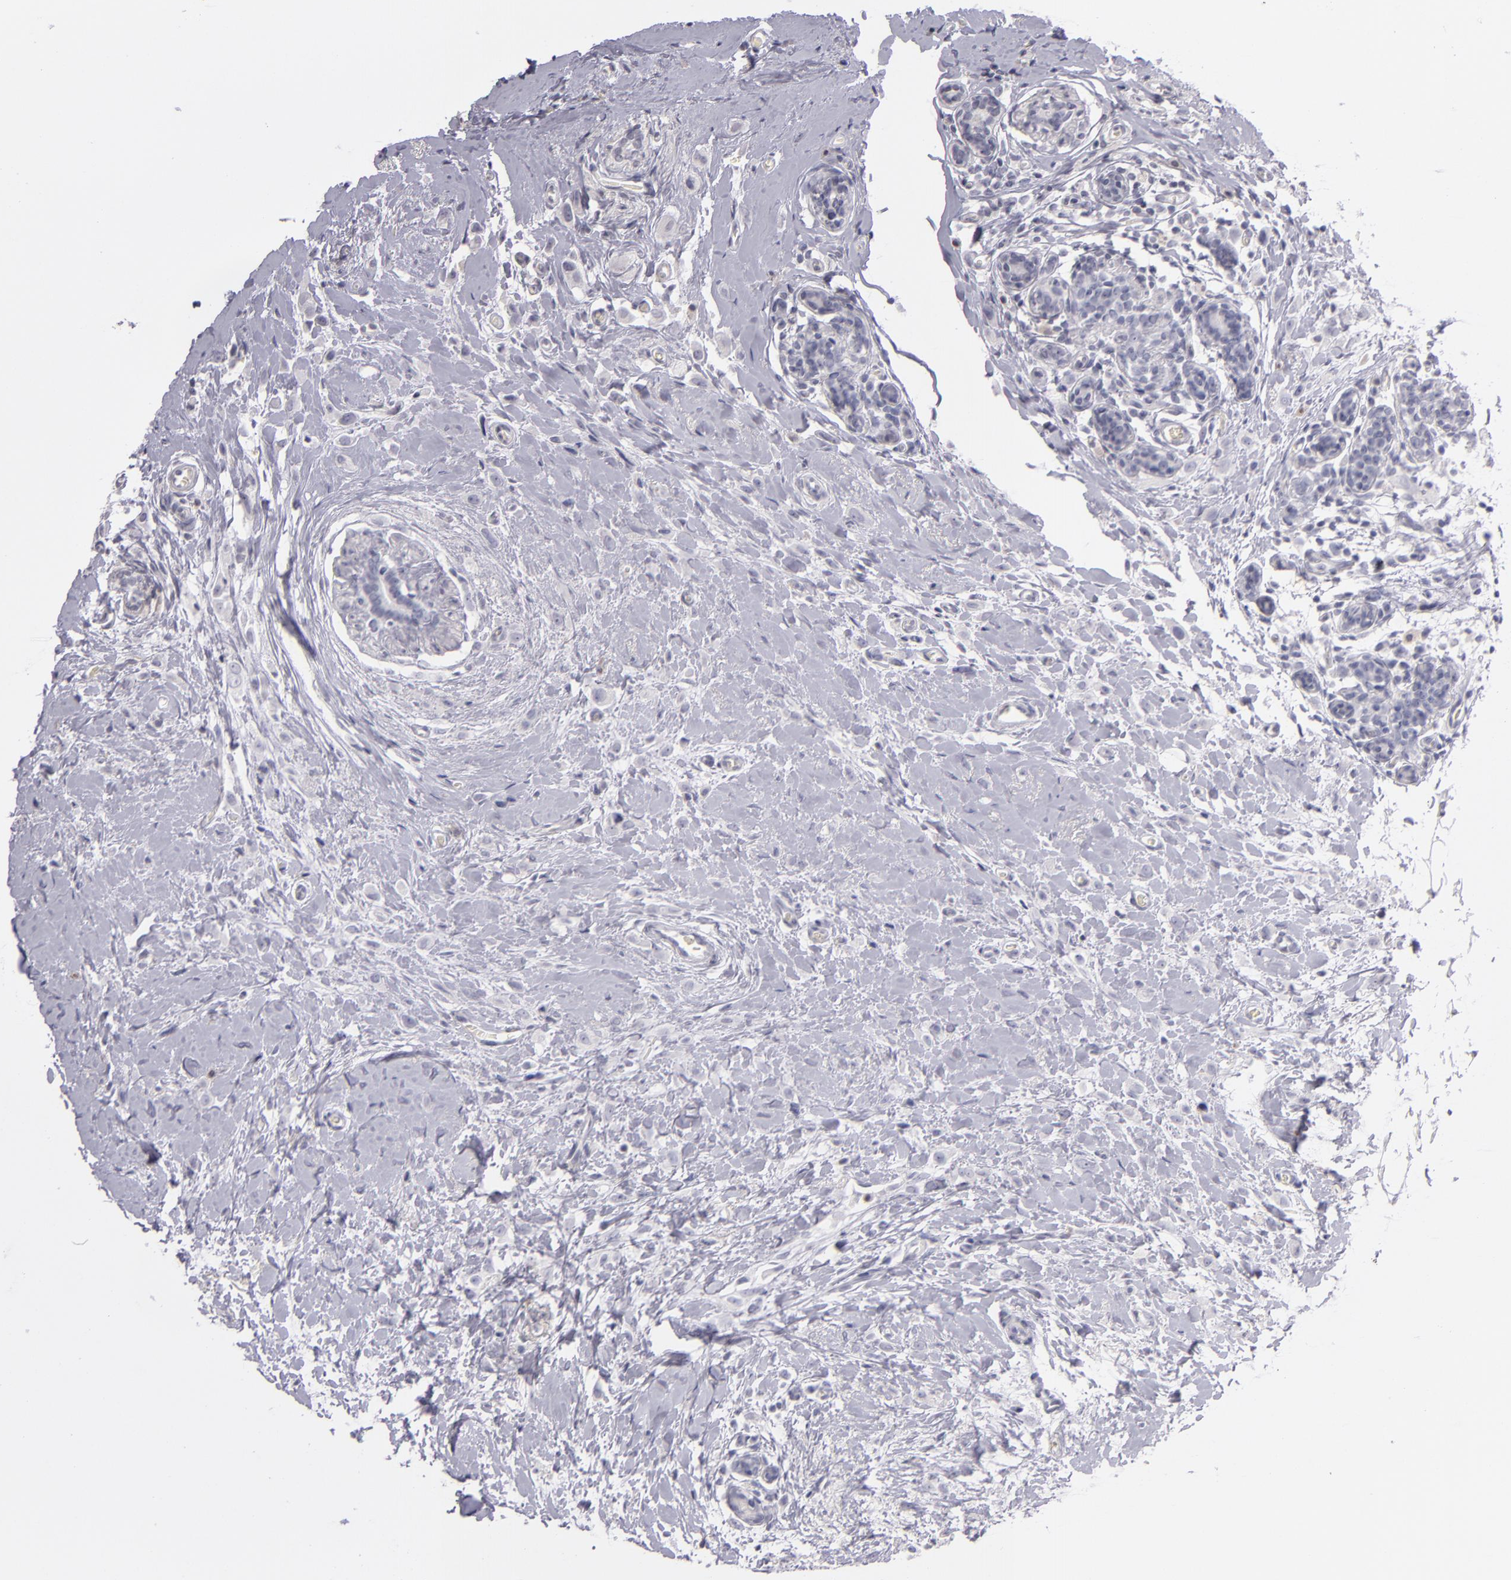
{"staining": {"intensity": "negative", "quantity": "none", "location": "none"}, "tissue": "breast cancer", "cell_type": "Tumor cells", "image_type": "cancer", "snomed": [{"axis": "morphology", "description": "Lobular carcinoma"}, {"axis": "topography", "description": "Breast"}], "caption": "Immunohistochemical staining of breast lobular carcinoma demonstrates no significant positivity in tumor cells. Nuclei are stained in blue.", "gene": "CD40", "patient": {"sex": "female", "age": 57}}